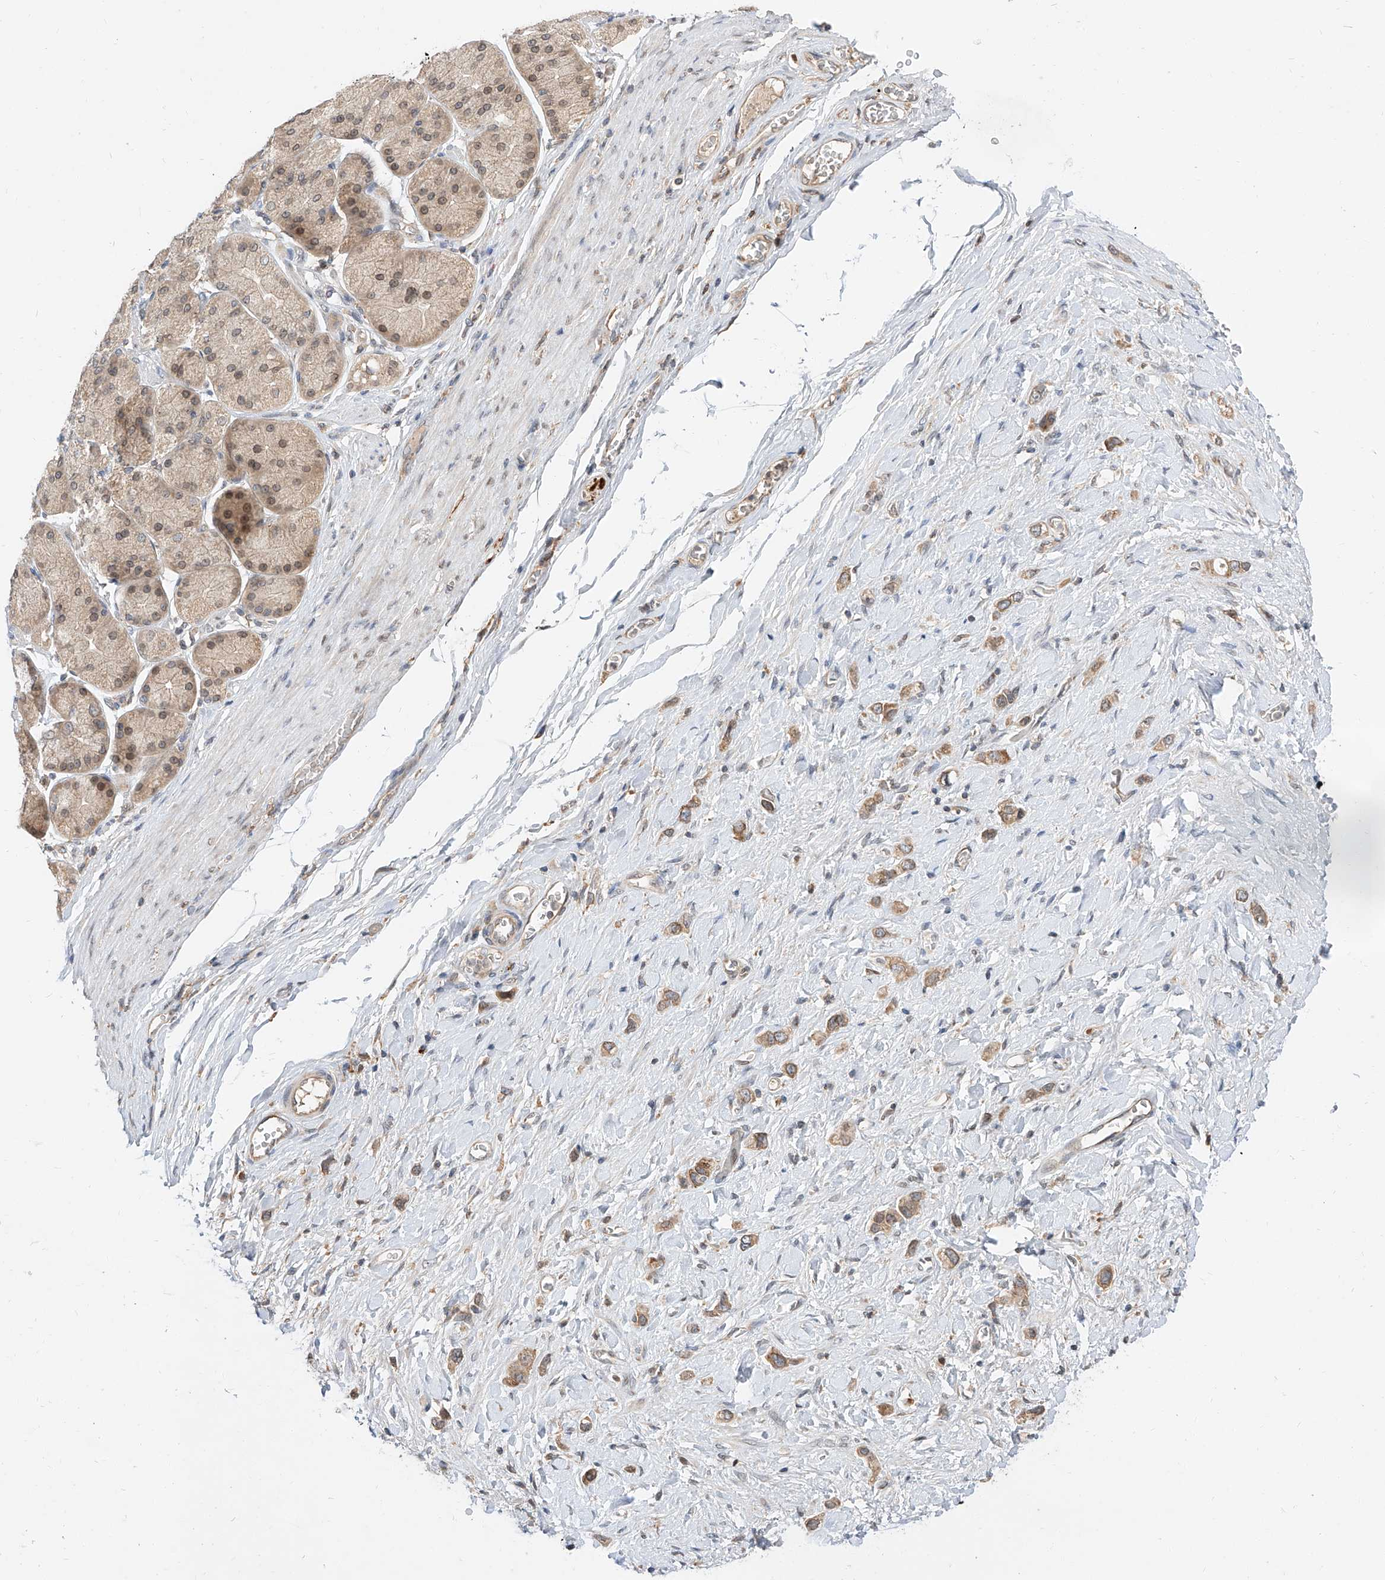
{"staining": {"intensity": "moderate", "quantity": ">75%", "location": "cytoplasmic/membranous"}, "tissue": "stomach cancer", "cell_type": "Tumor cells", "image_type": "cancer", "snomed": [{"axis": "morphology", "description": "Adenocarcinoma, NOS"}, {"axis": "topography", "description": "Stomach"}], "caption": "Immunohistochemical staining of human stomach cancer (adenocarcinoma) reveals medium levels of moderate cytoplasmic/membranous protein positivity in approximately >75% of tumor cells.", "gene": "DIRAS3", "patient": {"sex": "female", "age": 65}}